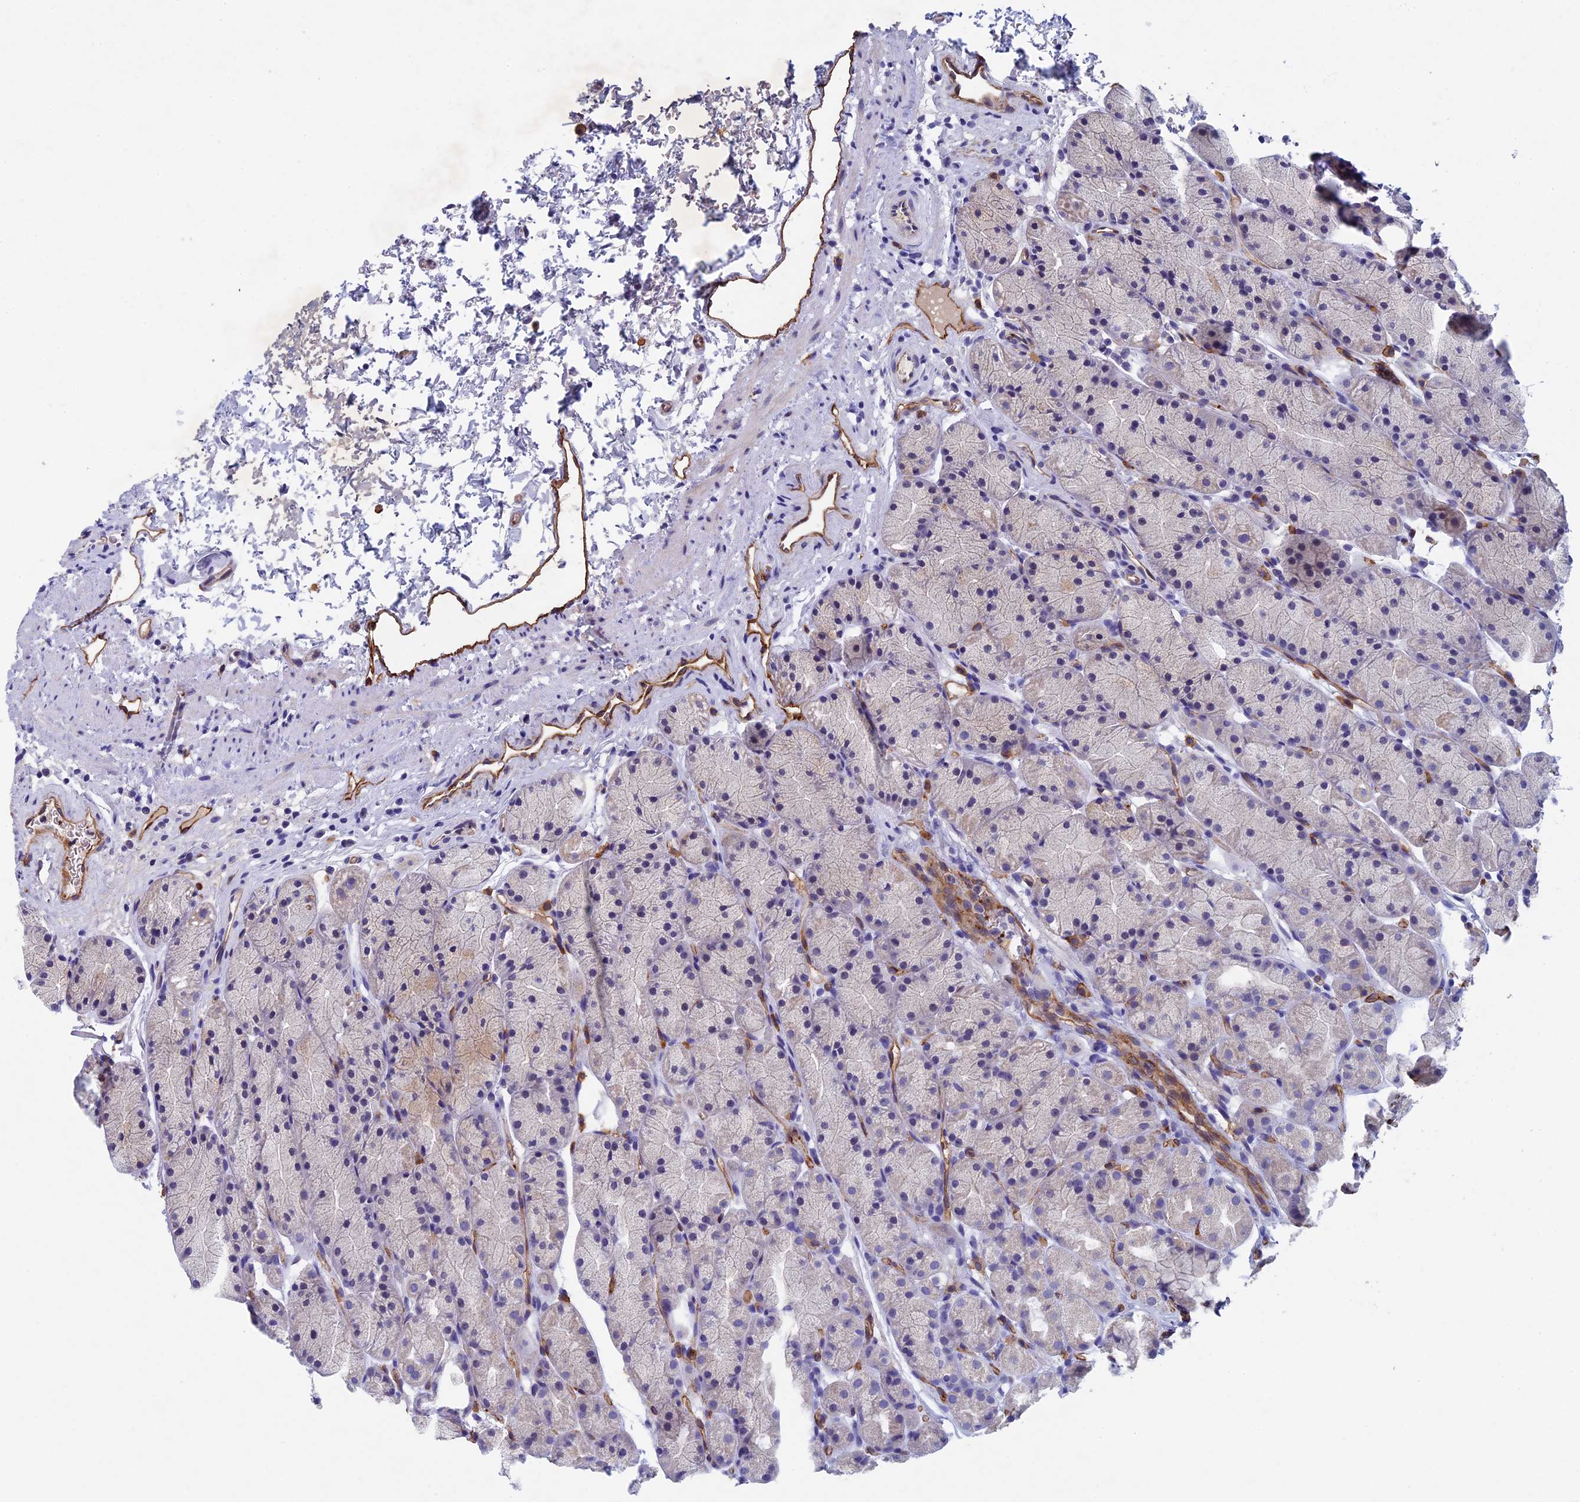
{"staining": {"intensity": "weak", "quantity": "<25%", "location": "cytoplasmic/membranous"}, "tissue": "stomach", "cell_type": "Glandular cells", "image_type": "normal", "snomed": [{"axis": "morphology", "description": "Normal tissue, NOS"}, {"axis": "topography", "description": "Stomach, upper"}, {"axis": "topography", "description": "Stomach"}], "caption": "DAB immunohistochemical staining of normal human stomach exhibits no significant staining in glandular cells.", "gene": "INSYN1", "patient": {"sex": "male", "age": 47}}